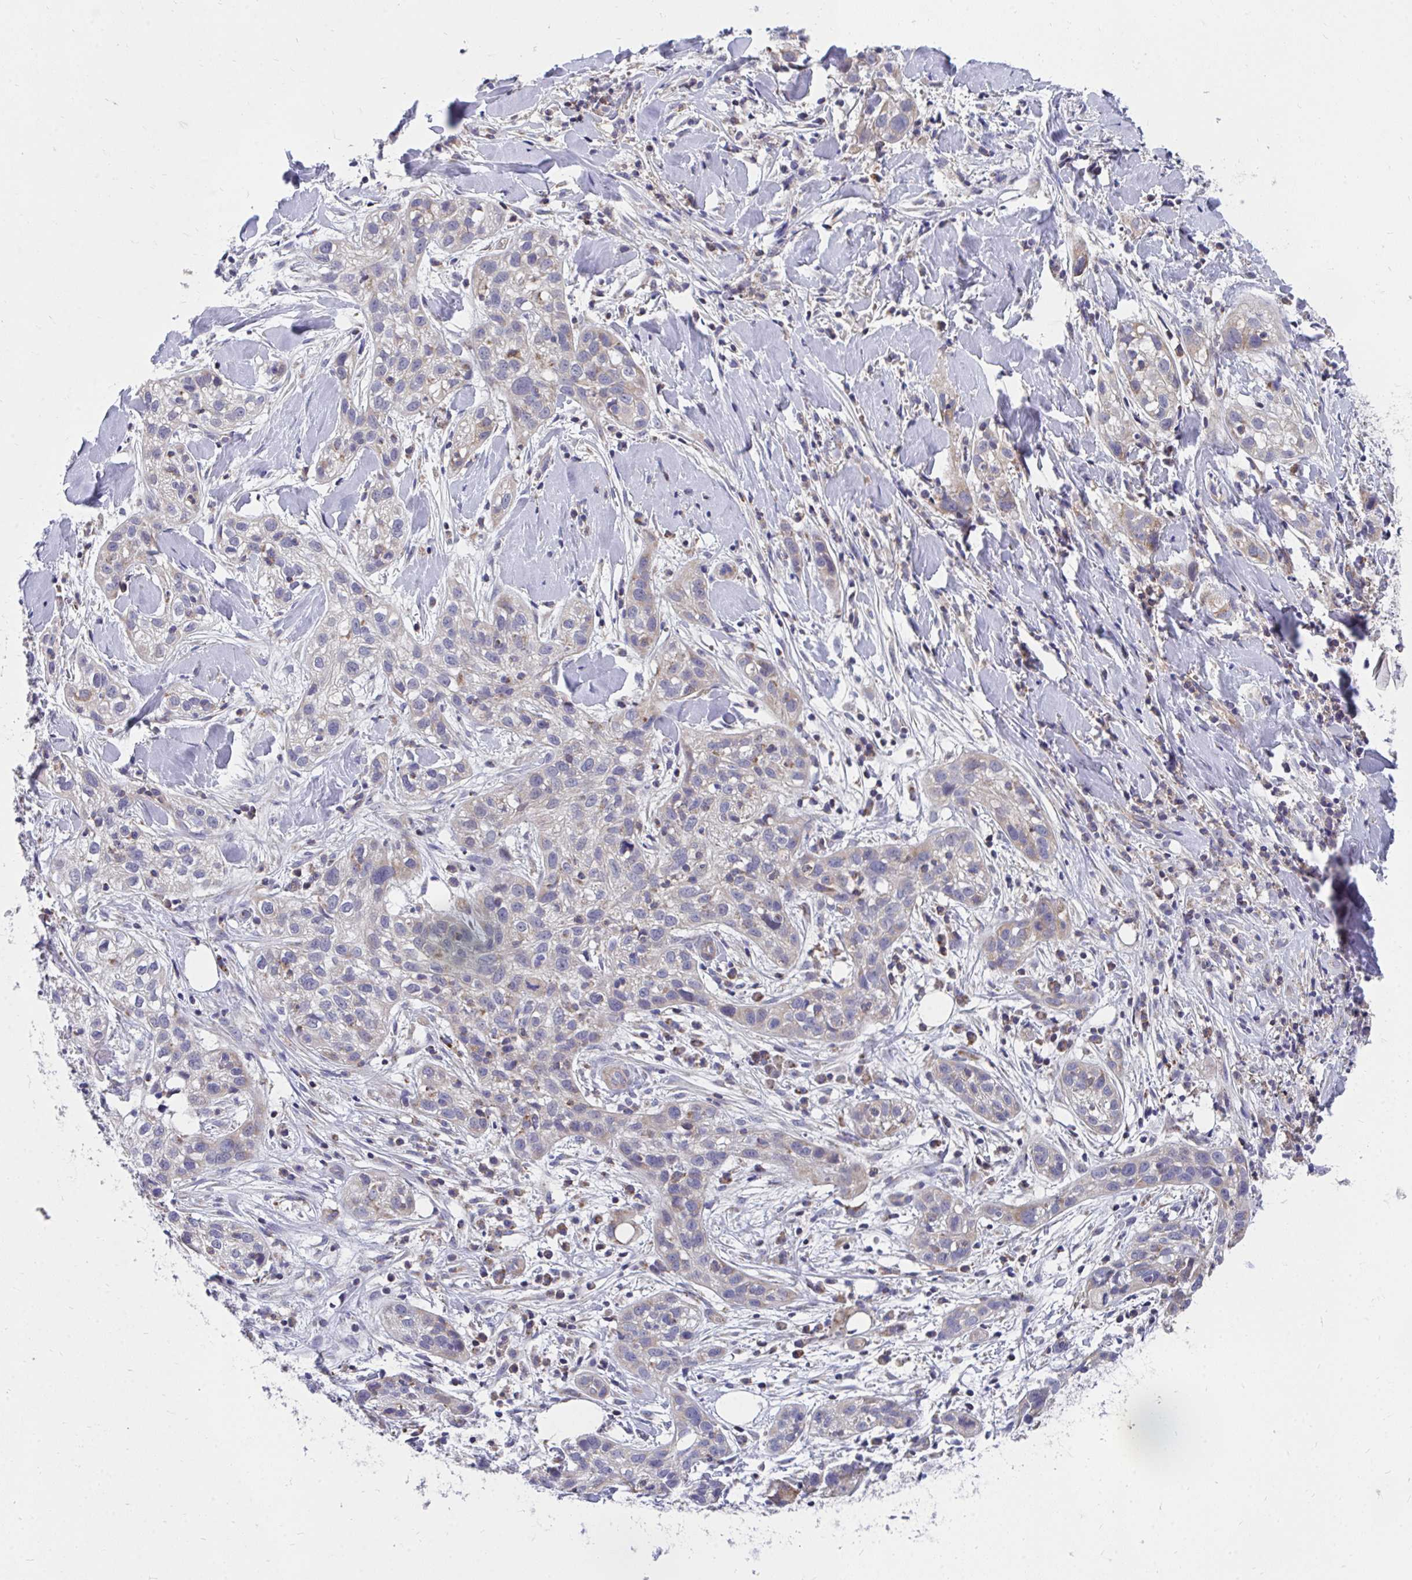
{"staining": {"intensity": "negative", "quantity": "none", "location": "none"}, "tissue": "skin cancer", "cell_type": "Tumor cells", "image_type": "cancer", "snomed": [{"axis": "morphology", "description": "Squamous cell carcinoma, NOS"}, {"axis": "topography", "description": "Skin"}], "caption": "This is an immunohistochemistry micrograph of skin cancer (squamous cell carcinoma). There is no positivity in tumor cells.", "gene": "FHIP1B", "patient": {"sex": "male", "age": 82}}